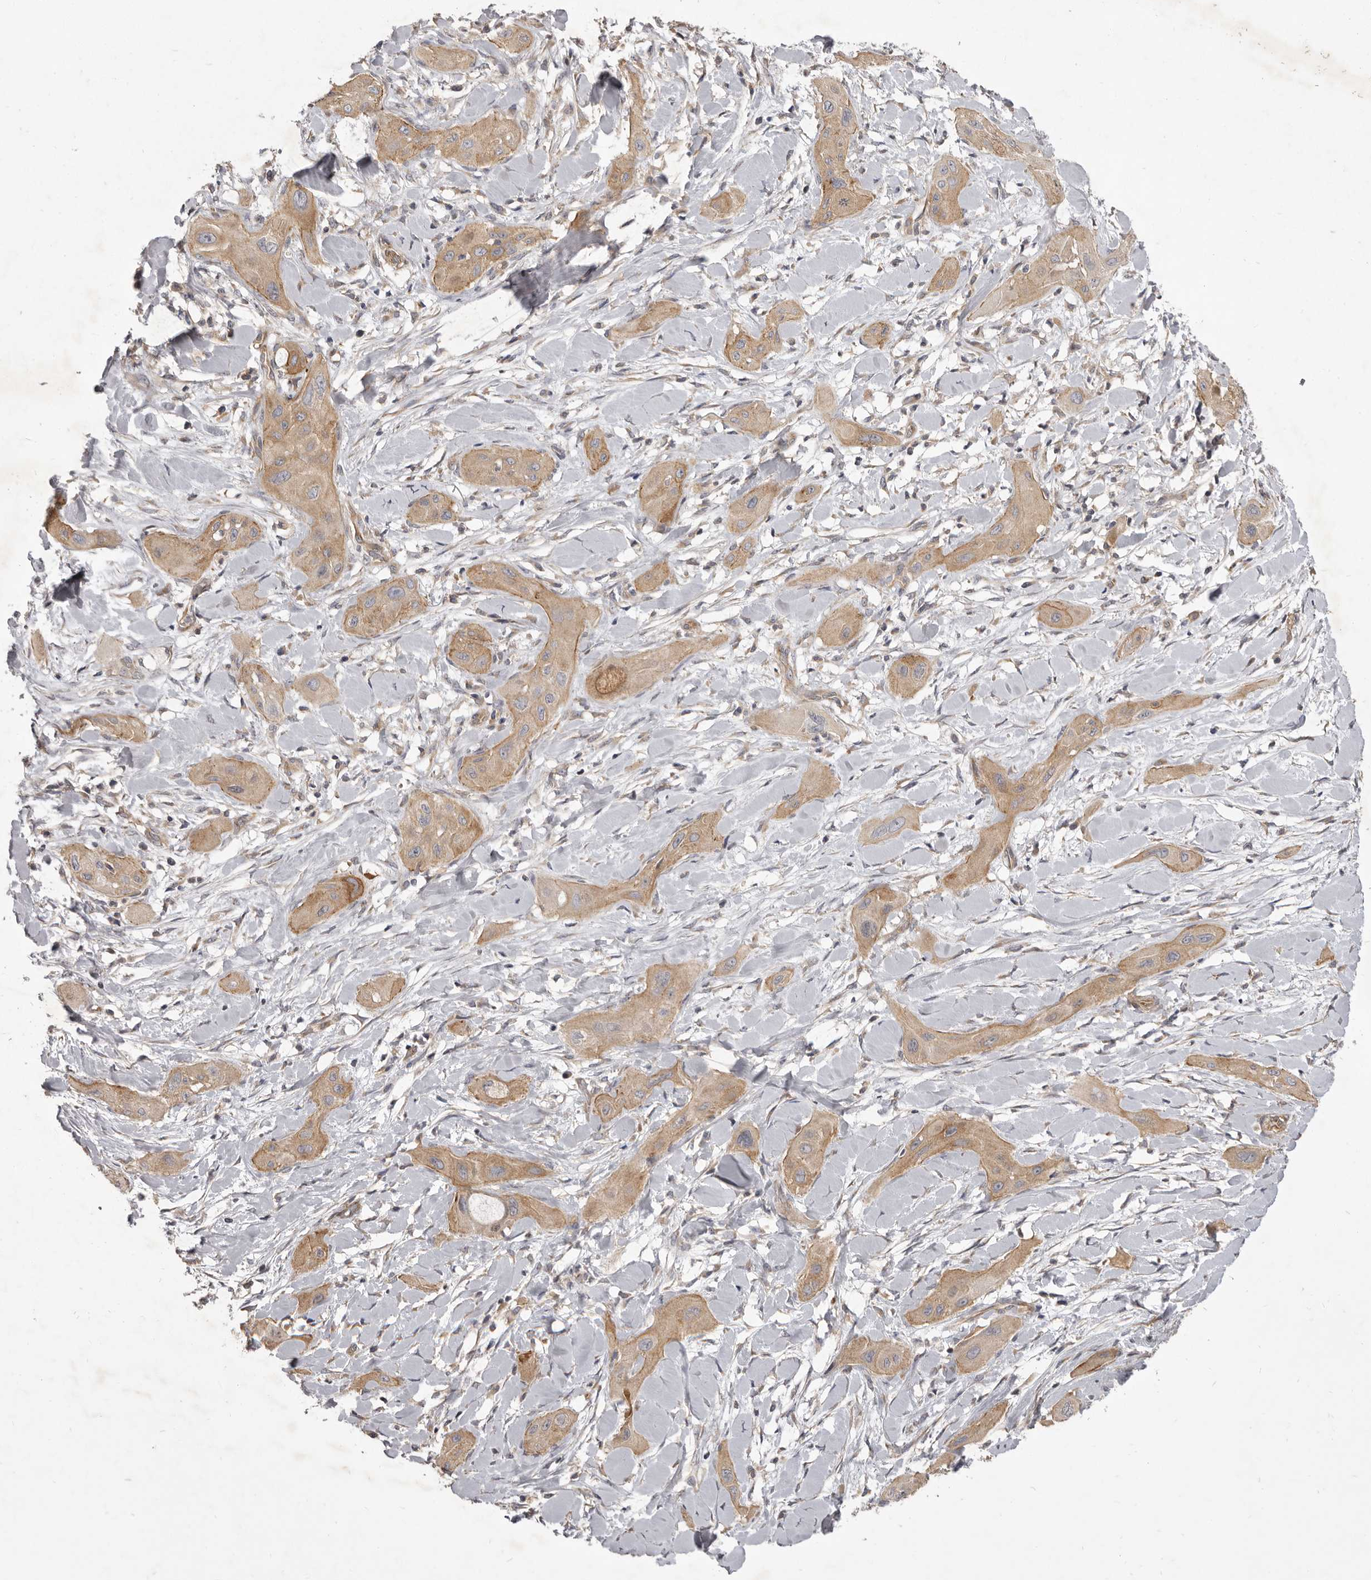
{"staining": {"intensity": "moderate", "quantity": ">75%", "location": "cytoplasmic/membranous"}, "tissue": "lung cancer", "cell_type": "Tumor cells", "image_type": "cancer", "snomed": [{"axis": "morphology", "description": "Squamous cell carcinoma, NOS"}, {"axis": "topography", "description": "Lung"}], "caption": "Tumor cells demonstrate medium levels of moderate cytoplasmic/membranous positivity in approximately >75% of cells in lung squamous cell carcinoma.", "gene": "VPS45", "patient": {"sex": "female", "age": 47}}